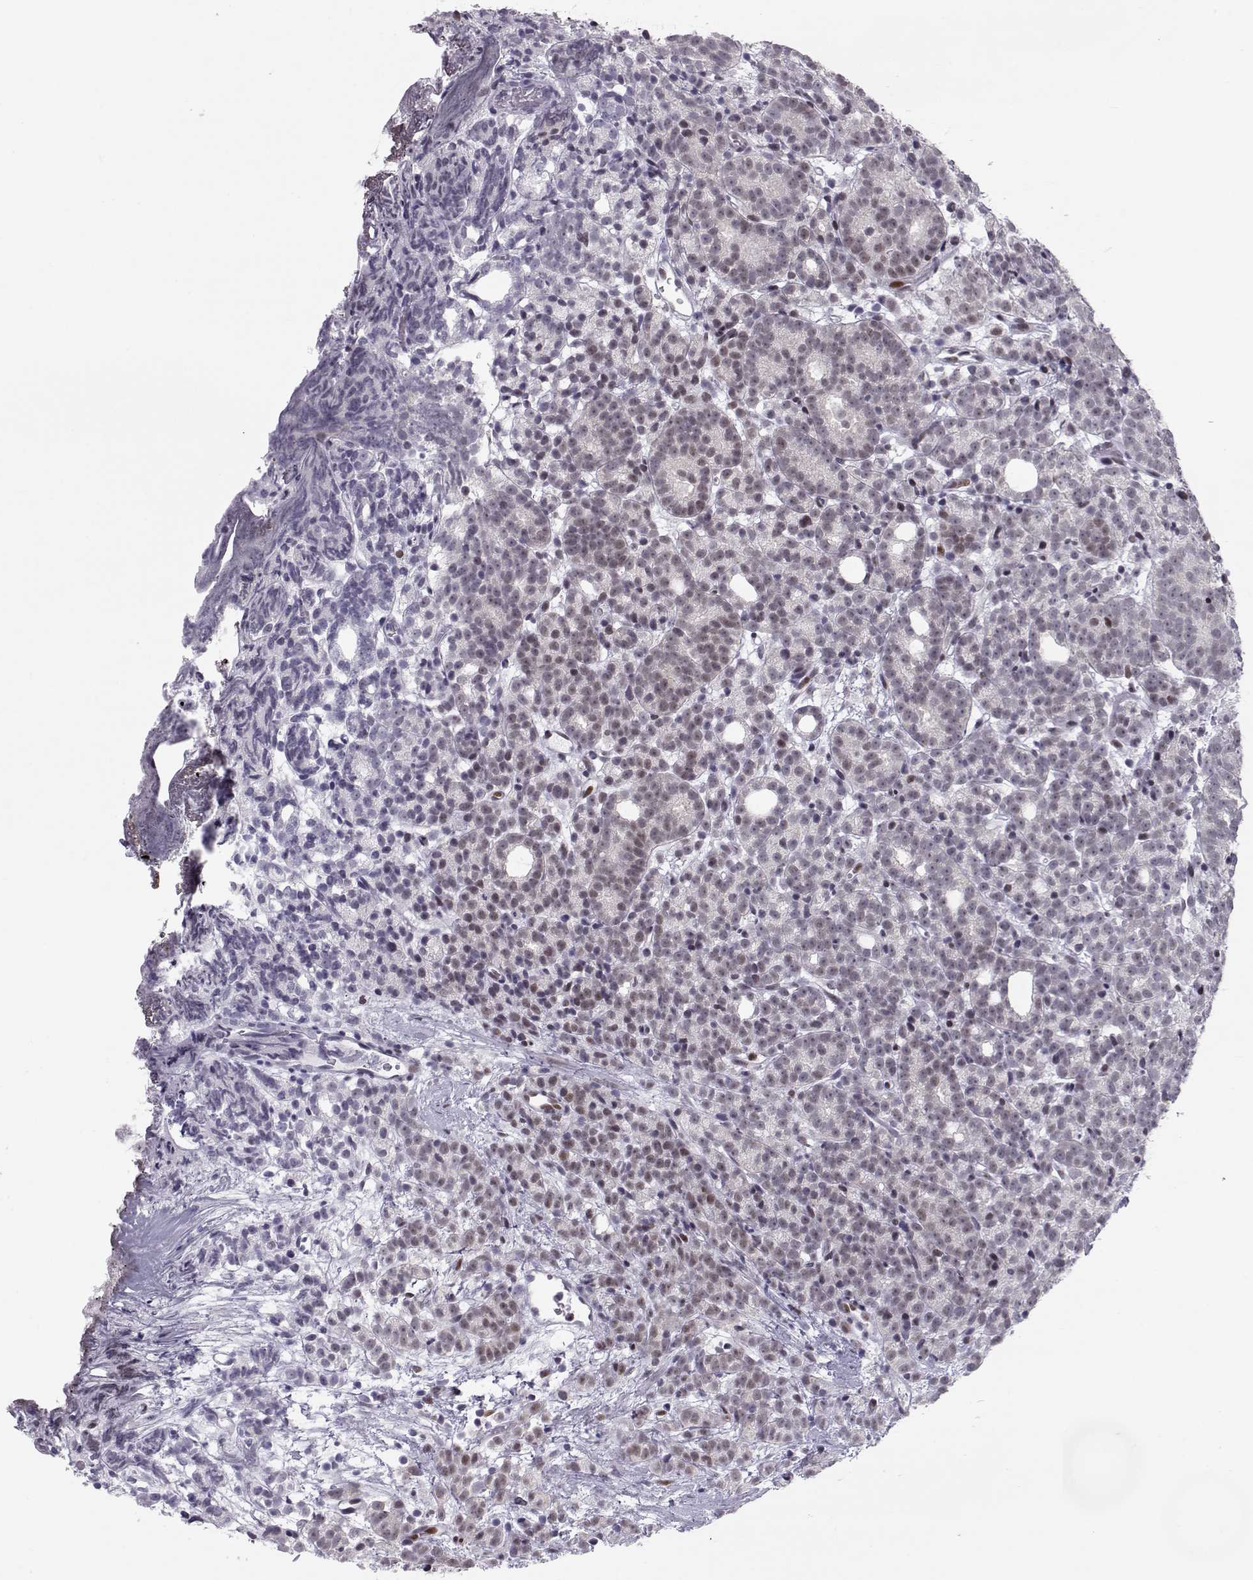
{"staining": {"intensity": "negative", "quantity": "none", "location": "none"}, "tissue": "prostate cancer", "cell_type": "Tumor cells", "image_type": "cancer", "snomed": [{"axis": "morphology", "description": "Adenocarcinoma, High grade"}, {"axis": "topography", "description": "Prostate"}], "caption": "The immunohistochemistry micrograph has no significant expression in tumor cells of prostate adenocarcinoma (high-grade) tissue.", "gene": "SIX6", "patient": {"sex": "male", "age": 53}}